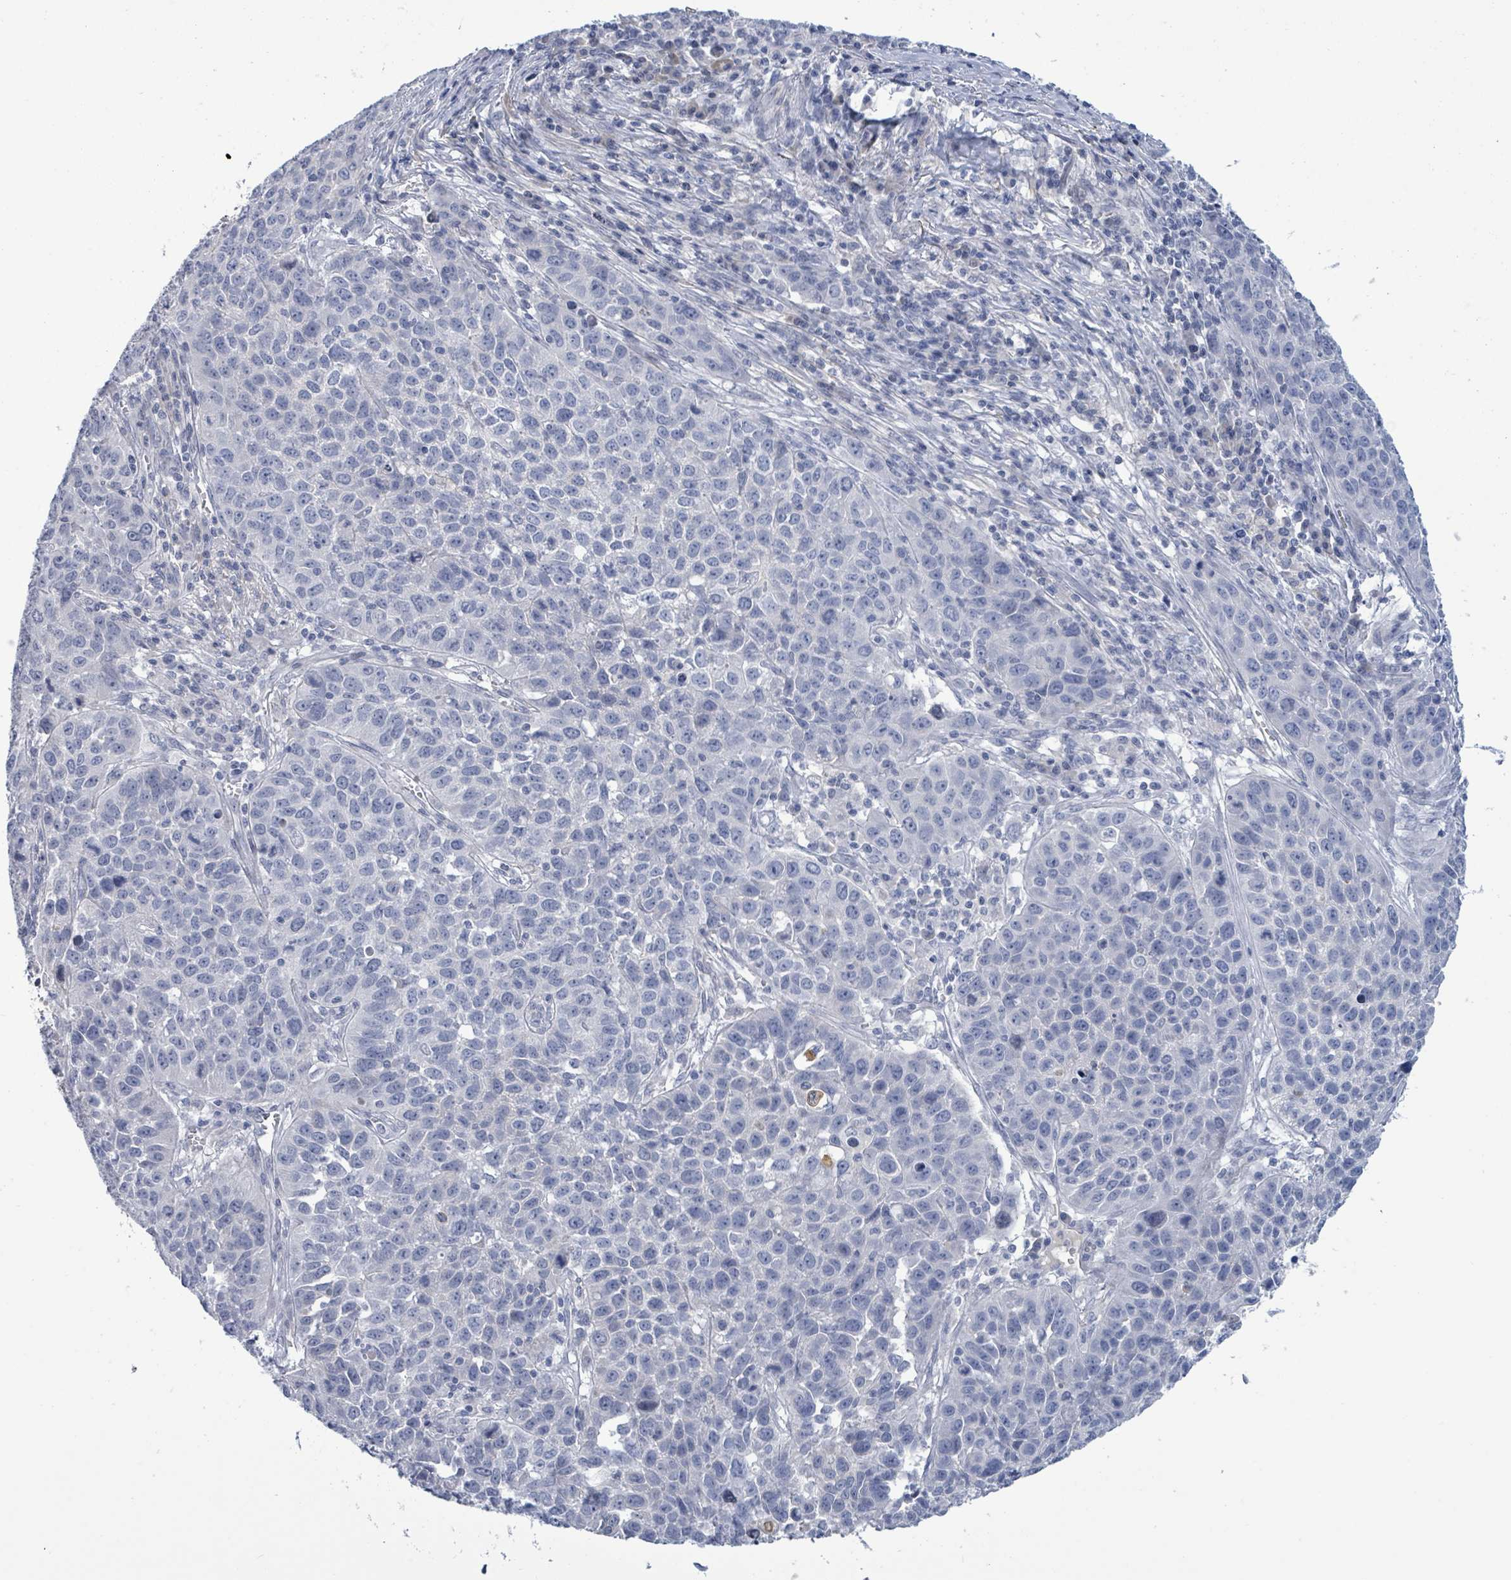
{"staining": {"intensity": "negative", "quantity": "none", "location": "none"}, "tissue": "lung cancer", "cell_type": "Tumor cells", "image_type": "cancer", "snomed": [{"axis": "morphology", "description": "Squamous cell carcinoma, NOS"}, {"axis": "topography", "description": "Lung"}], "caption": "A high-resolution photomicrograph shows immunohistochemistry (IHC) staining of squamous cell carcinoma (lung), which displays no significant expression in tumor cells. (DAB immunohistochemistry (IHC) with hematoxylin counter stain).", "gene": "NTN3", "patient": {"sex": "male", "age": 76}}